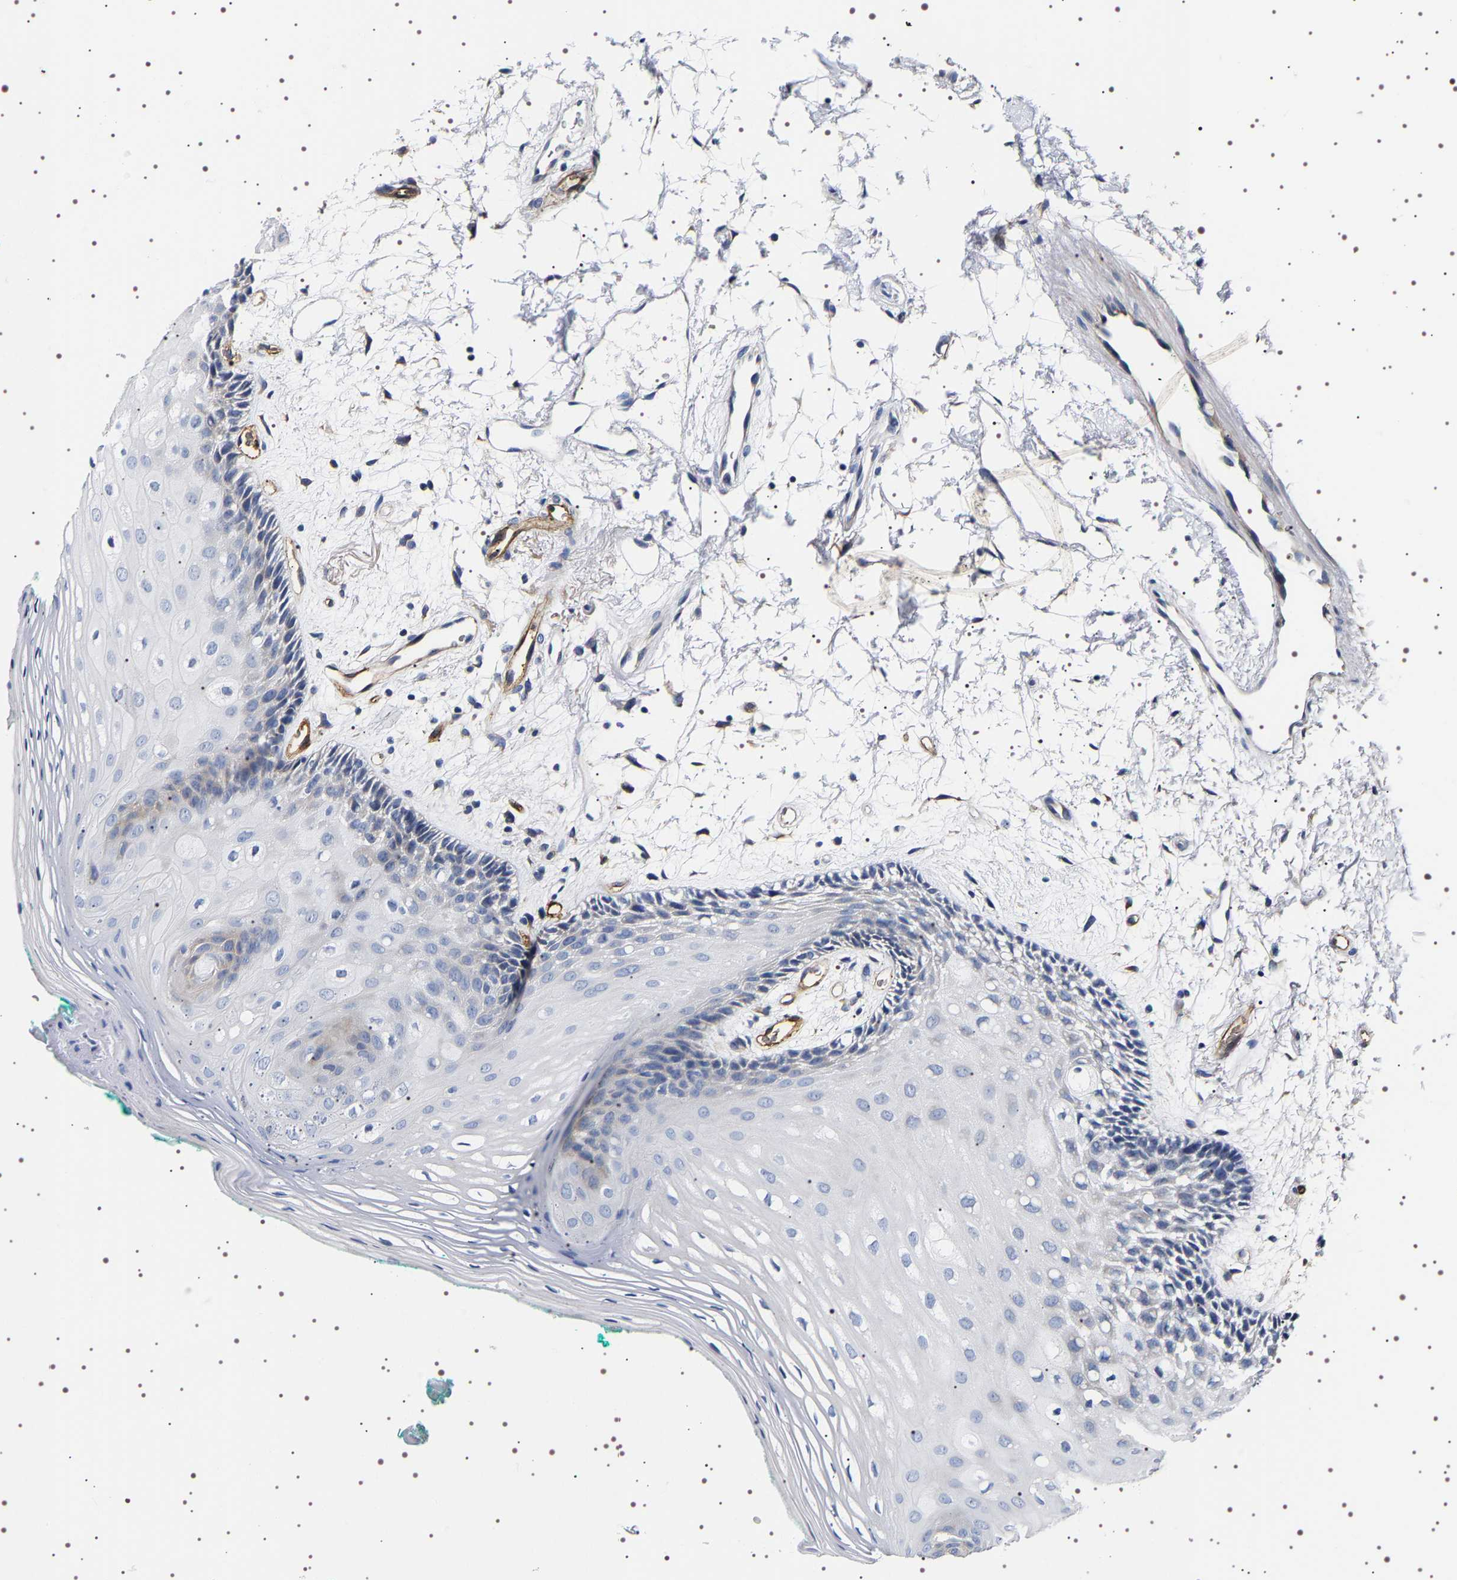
{"staining": {"intensity": "negative", "quantity": "none", "location": "none"}, "tissue": "oral mucosa", "cell_type": "Squamous epithelial cells", "image_type": "normal", "snomed": [{"axis": "morphology", "description": "Normal tissue, NOS"}, {"axis": "topography", "description": "Skeletal muscle"}, {"axis": "topography", "description": "Oral tissue"}, {"axis": "topography", "description": "Peripheral nerve tissue"}], "caption": "Immunohistochemical staining of benign human oral mucosa displays no significant staining in squamous epithelial cells. Nuclei are stained in blue.", "gene": "ALPL", "patient": {"sex": "female", "age": 84}}